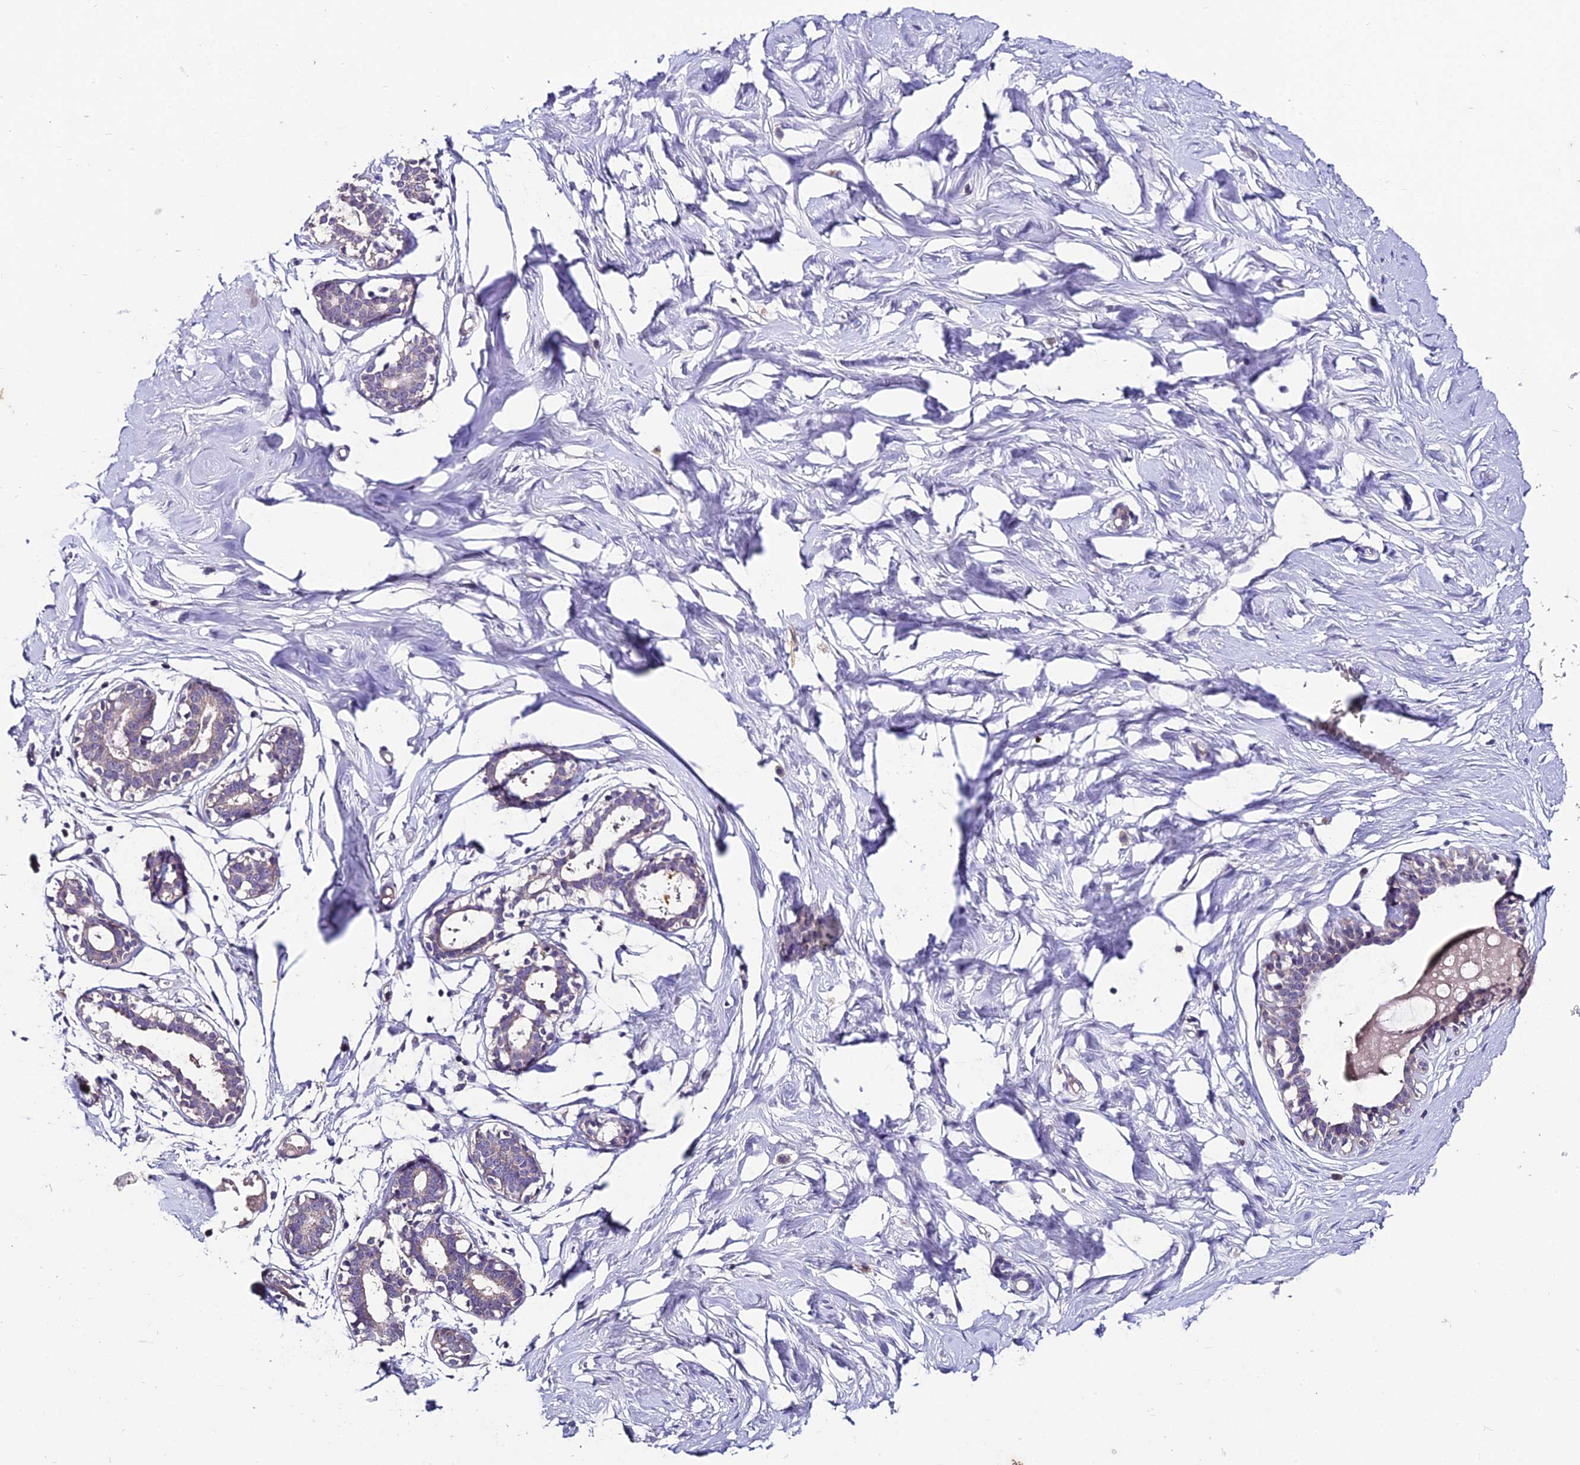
{"staining": {"intensity": "negative", "quantity": "none", "location": "none"}, "tissue": "breast", "cell_type": "Adipocytes", "image_type": "normal", "snomed": [{"axis": "morphology", "description": "Normal tissue, NOS"}, {"axis": "morphology", "description": "Adenoma, NOS"}, {"axis": "topography", "description": "Breast"}], "caption": "The photomicrograph demonstrates no significant positivity in adipocytes of breast. (Immunohistochemistry, brightfield microscopy, high magnification).", "gene": "LGALS7", "patient": {"sex": "female", "age": 23}}